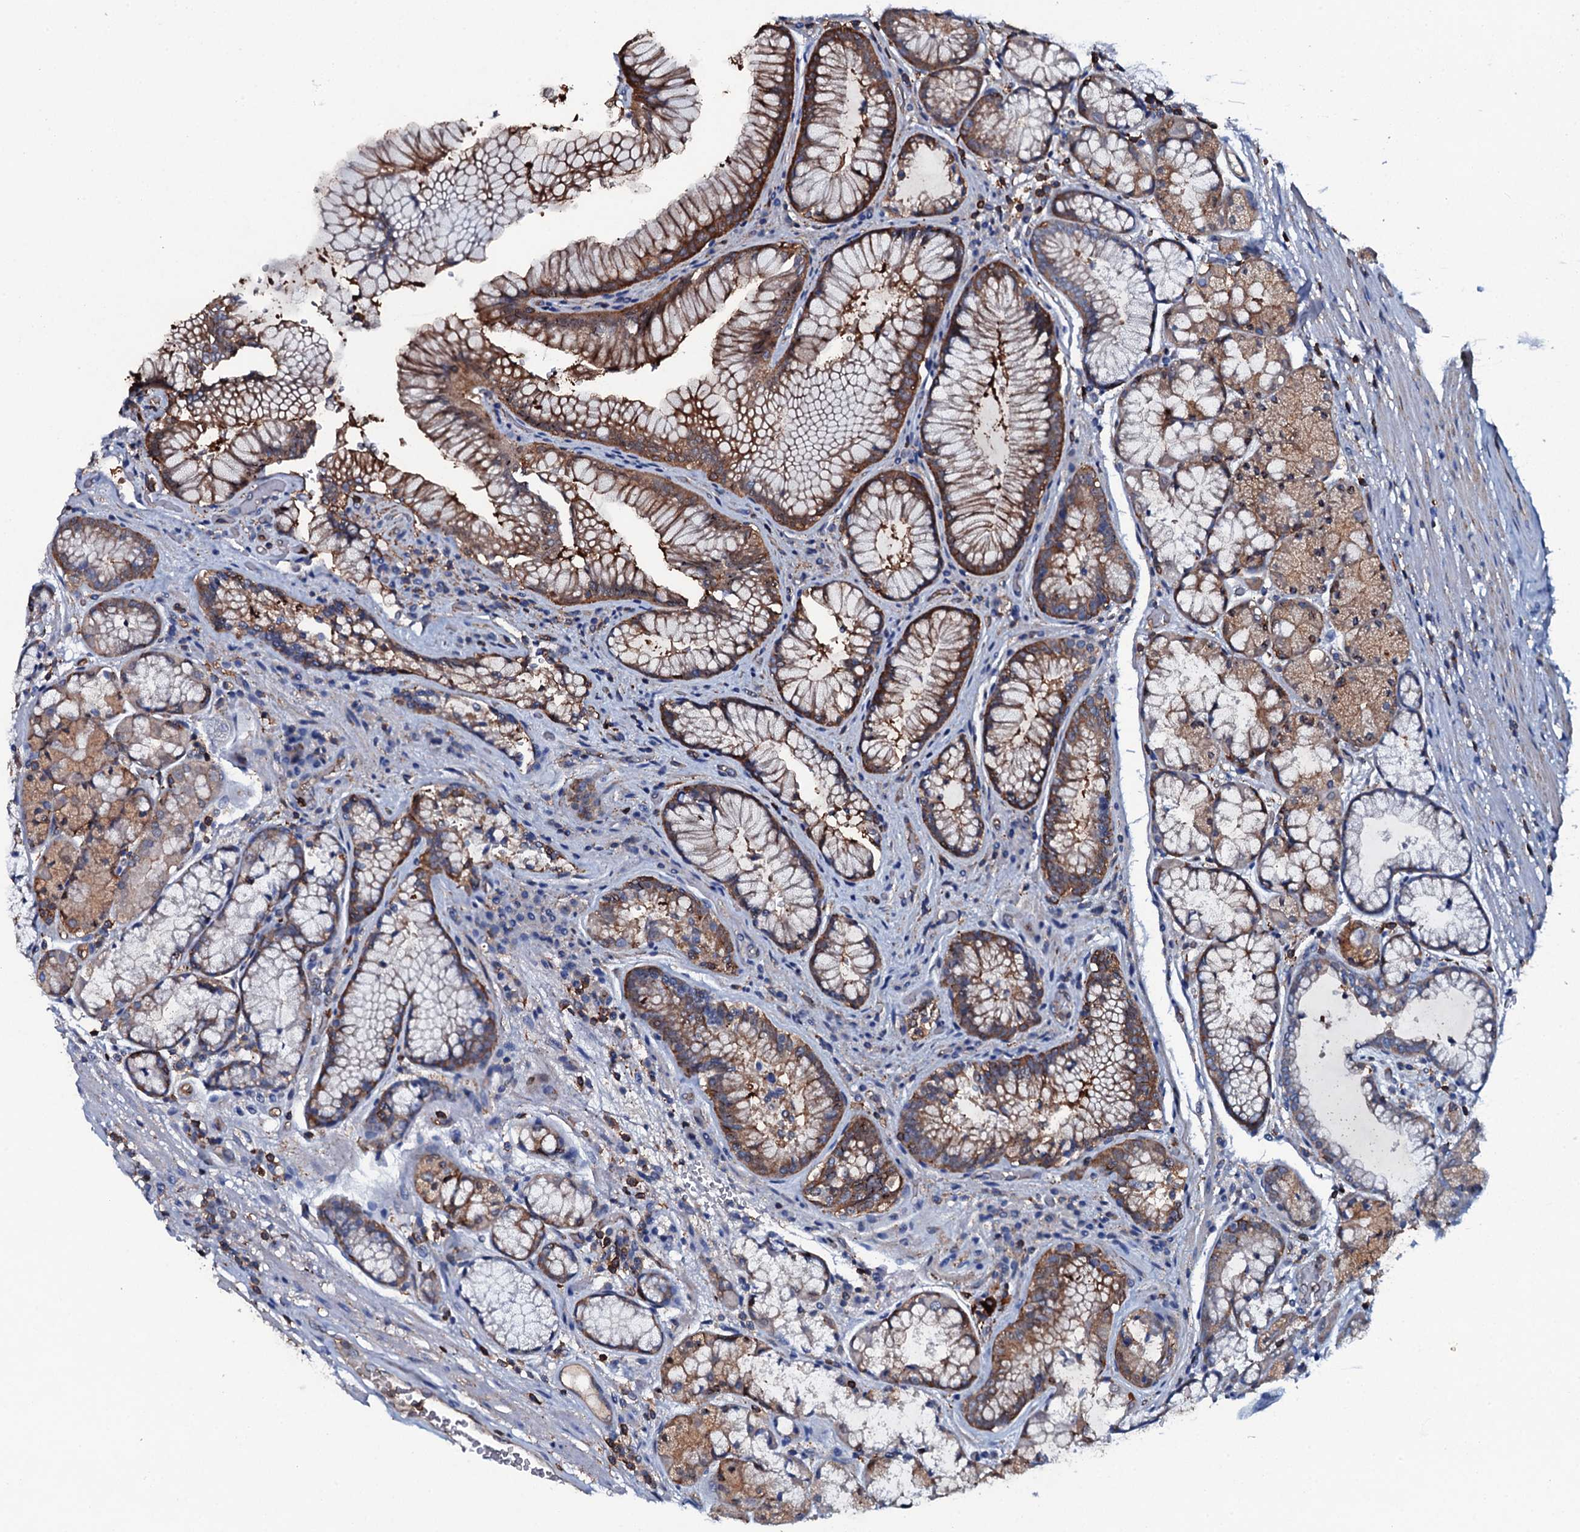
{"staining": {"intensity": "moderate", "quantity": ">75%", "location": "cytoplasmic/membranous"}, "tissue": "stomach", "cell_type": "Glandular cells", "image_type": "normal", "snomed": [{"axis": "morphology", "description": "Normal tissue, NOS"}, {"axis": "topography", "description": "Stomach"}], "caption": "DAB immunohistochemical staining of unremarkable human stomach reveals moderate cytoplasmic/membranous protein expression in about >75% of glandular cells. (DAB (3,3'-diaminobenzidine) = brown stain, brightfield microscopy at high magnification).", "gene": "MS4A4E", "patient": {"sex": "male", "age": 63}}